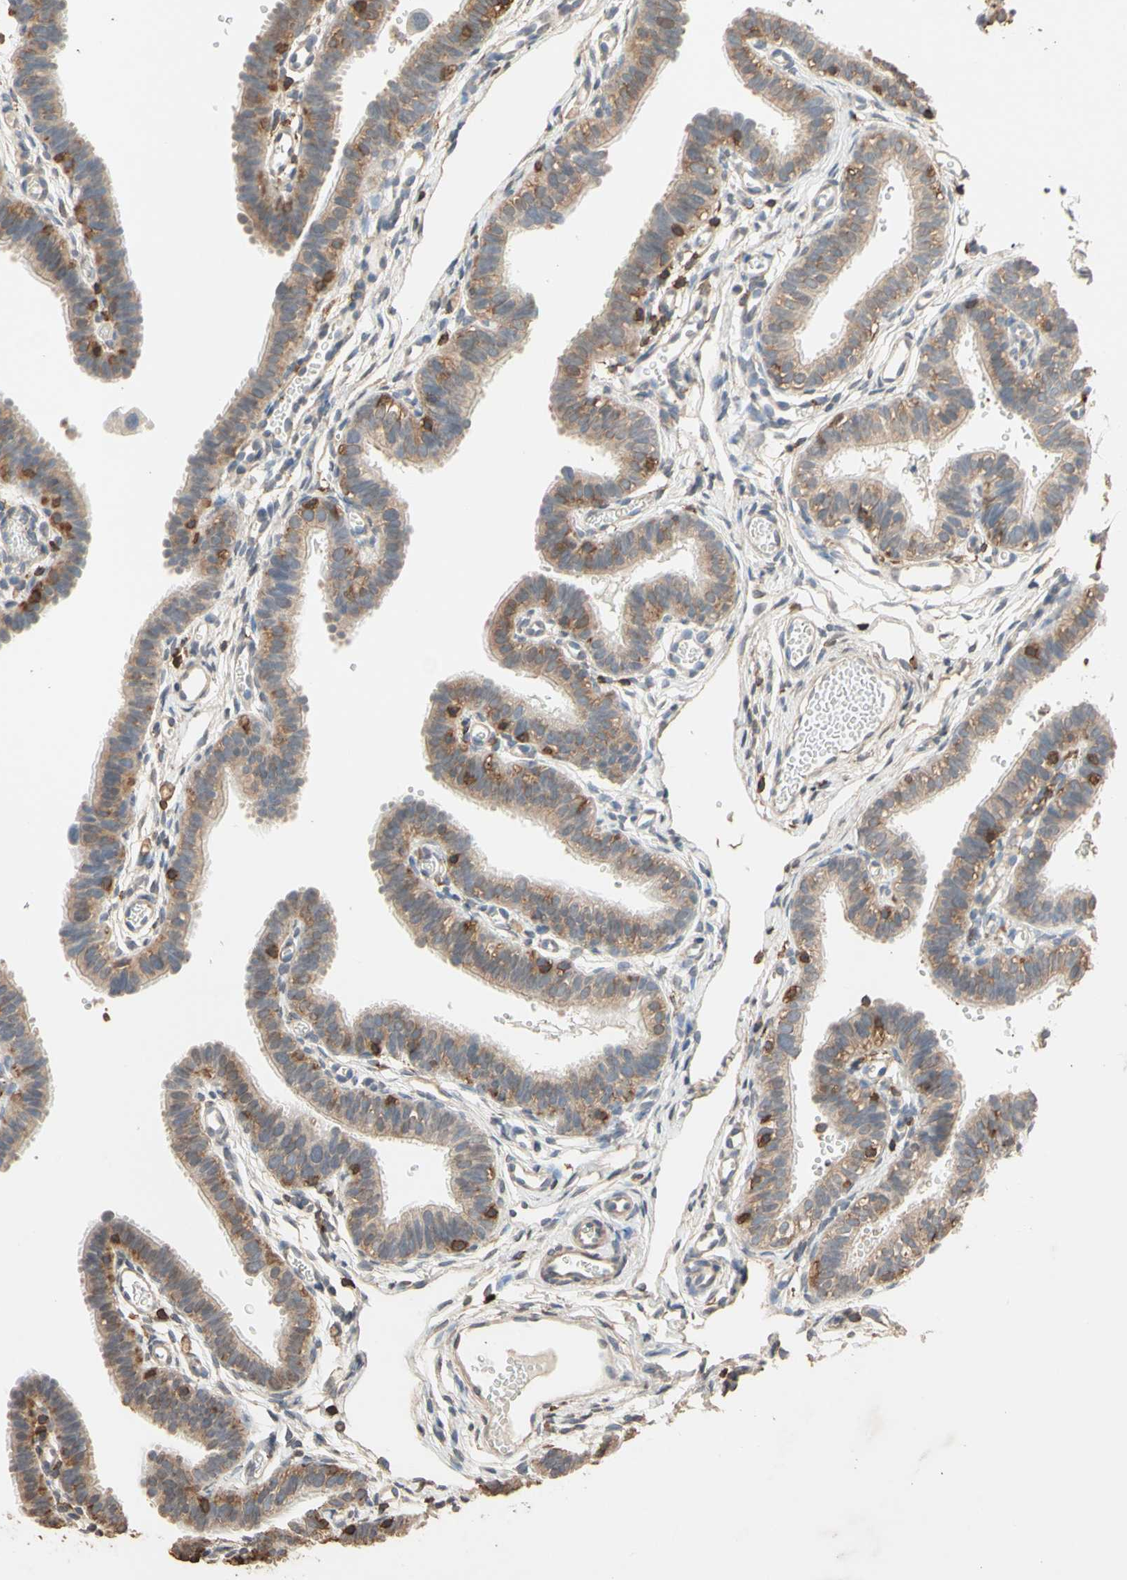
{"staining": {"intensity": "weak", "quantity": ">75%", "location": "cytoplasmic/membranous"}, "tissue": "fallopian tube", "cell_type": "Glandular cells", "image_type": "normal", "snomed": [{"axis": "morphology", "description": "Normal tissue, NOS"}, {"axis": "topography", "description": "Fallopian tube"}, {"axis": "topography", "description": "Placenta"}], "caption": "Fallopian tube stained with a brown dye reveals weak cytoplasmic/membranous positive staining in about >75% of glandular cells.", "gene": "MAP3K10", "patient": {"sex": "female", "age": 34}}